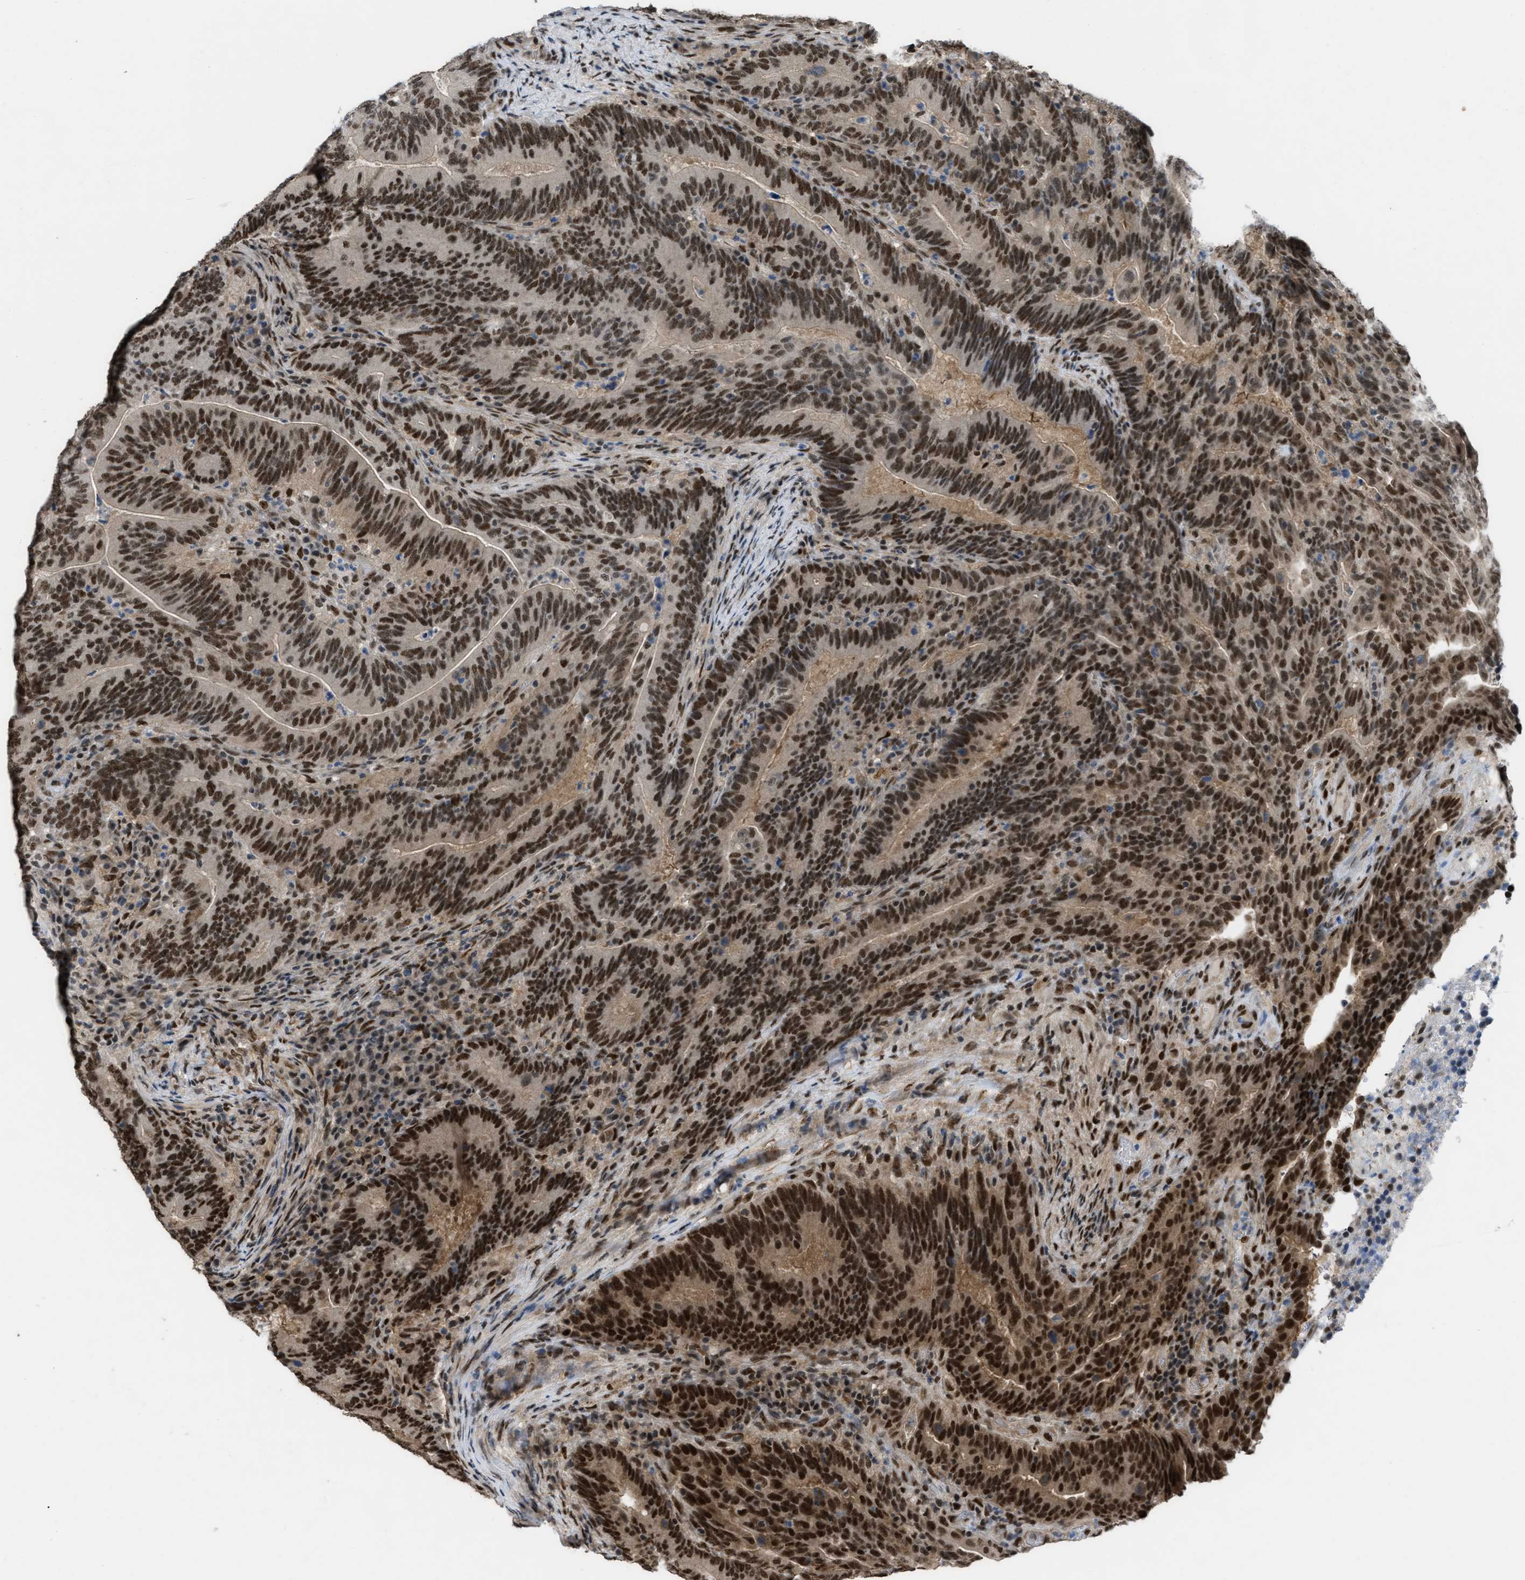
{"staining": {"intensity": "strong", "quantity": ">75%", "location": "cytoplasmic/membranous,nuclear"}, "tissue": "colorectal cancer", "cell_type": "Tumor cells", "image_type": "cancer", "snomed": [{"axis": "morphology", "description": "Adenocarcinoma, NOS"}, {"axis": "topography", "description": "Colon"}], "caption": "IHC micrograph of neoplastic tissue: human colorectal adenocarcinoma stained using IHC exhibits high levels of strong protein expression localized specifically in the cytoplasmic/membranous and nuclear of tumor cells, appearing as a cytoplasmic/membranous and nuclear brown color.", "gene": "CDT1", "patient": {"sex": "female", "age": 66}}